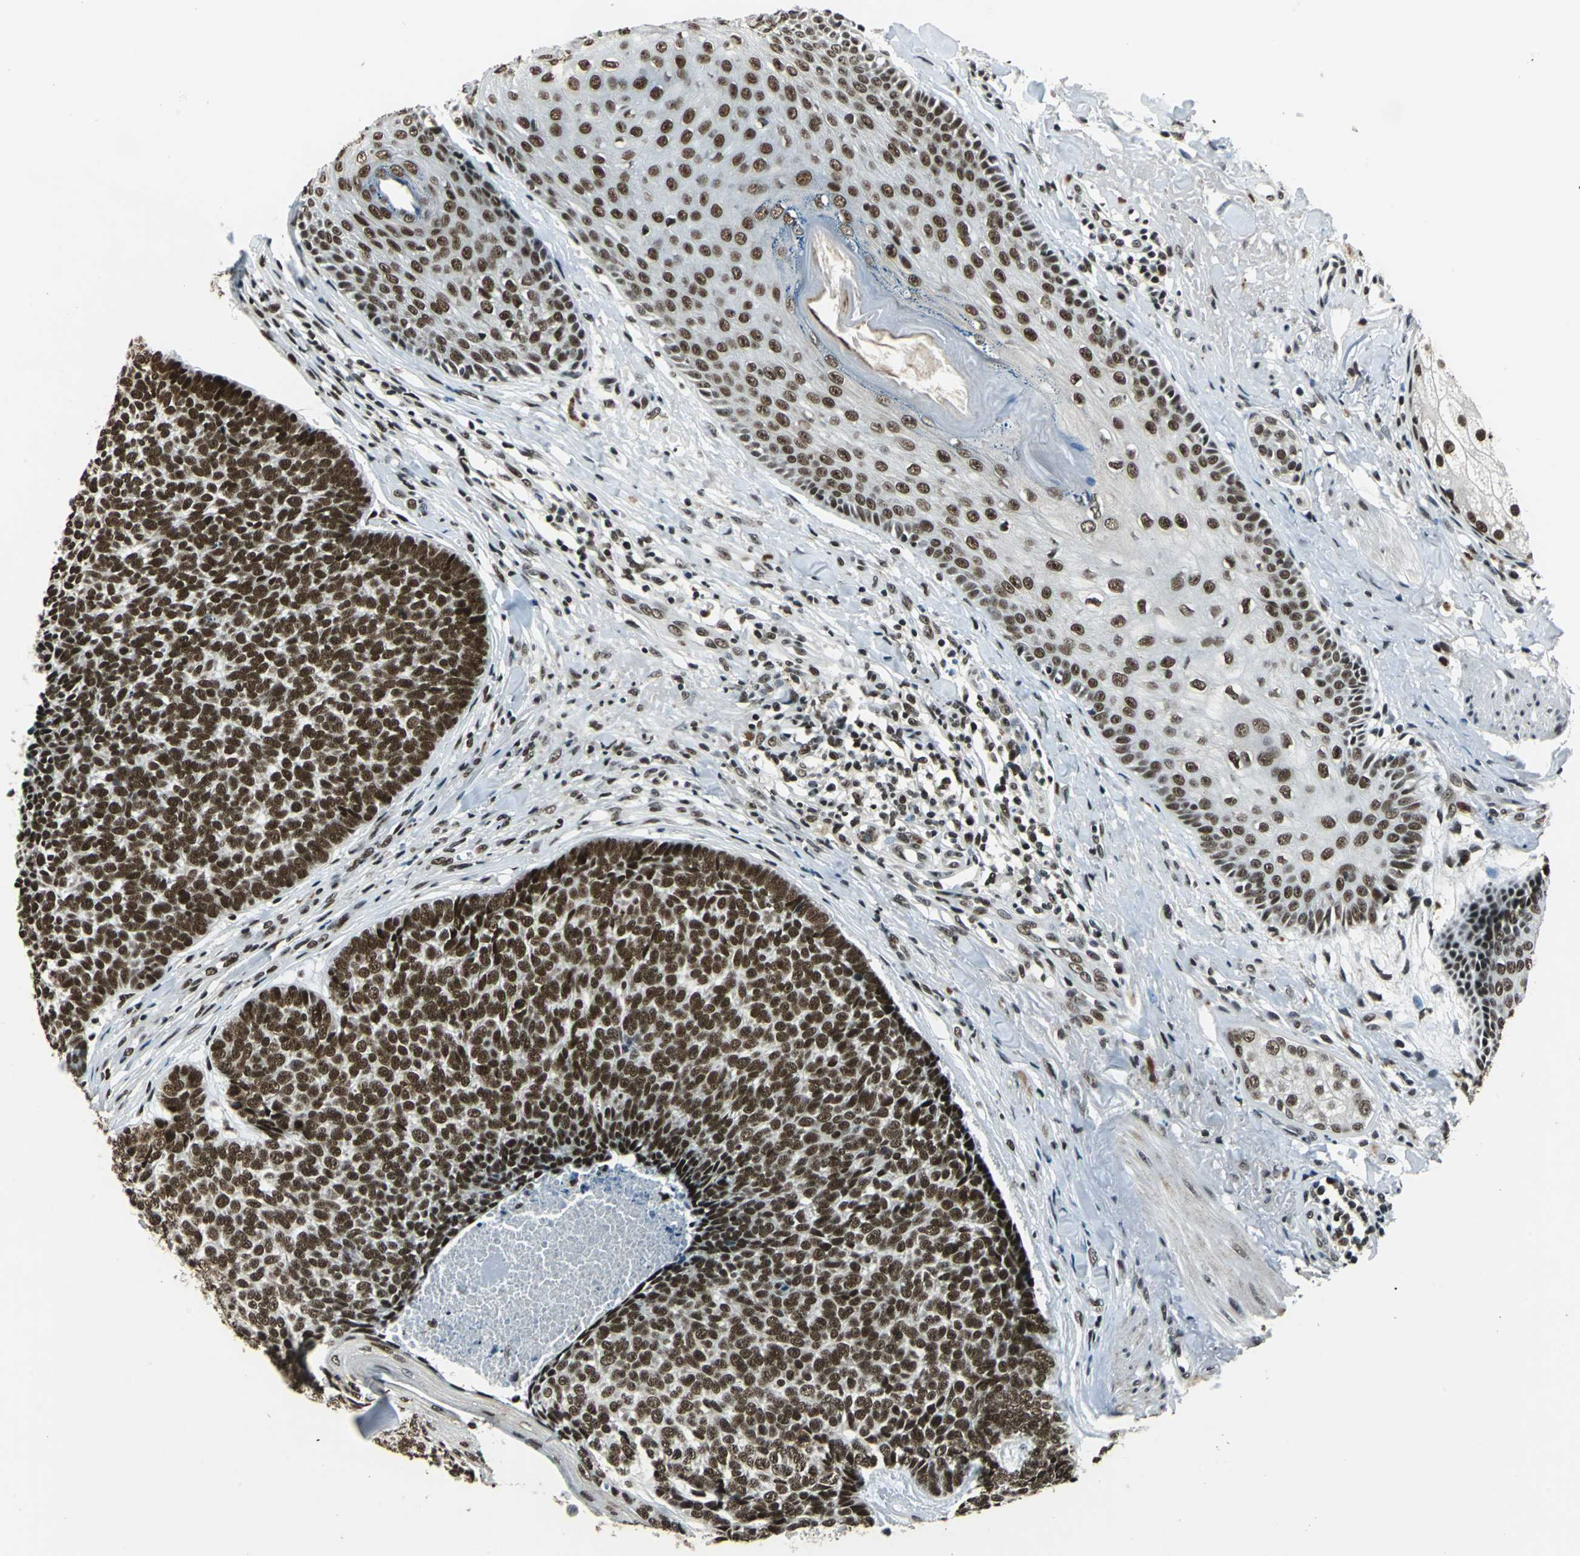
{"staining": {"intensity": "strong", "quantity": ">75%", "location": "nuclear"}, "tissue": "skin cancer", "cell_type": "Tumor cells", "image_type": "cancer", "snomed": [{"axis": "morphology", "description": "Basal cell carcinoma"}, {"axis": "topography", "description": "Skin"}], "caption": "Skin cancer (basal cell carcinoma) stained for a protein demonstrates strong nuclear positivity in tumor cells.", "gene": "BCLAF1", "patient": {"sex": "male", "age": 84}}